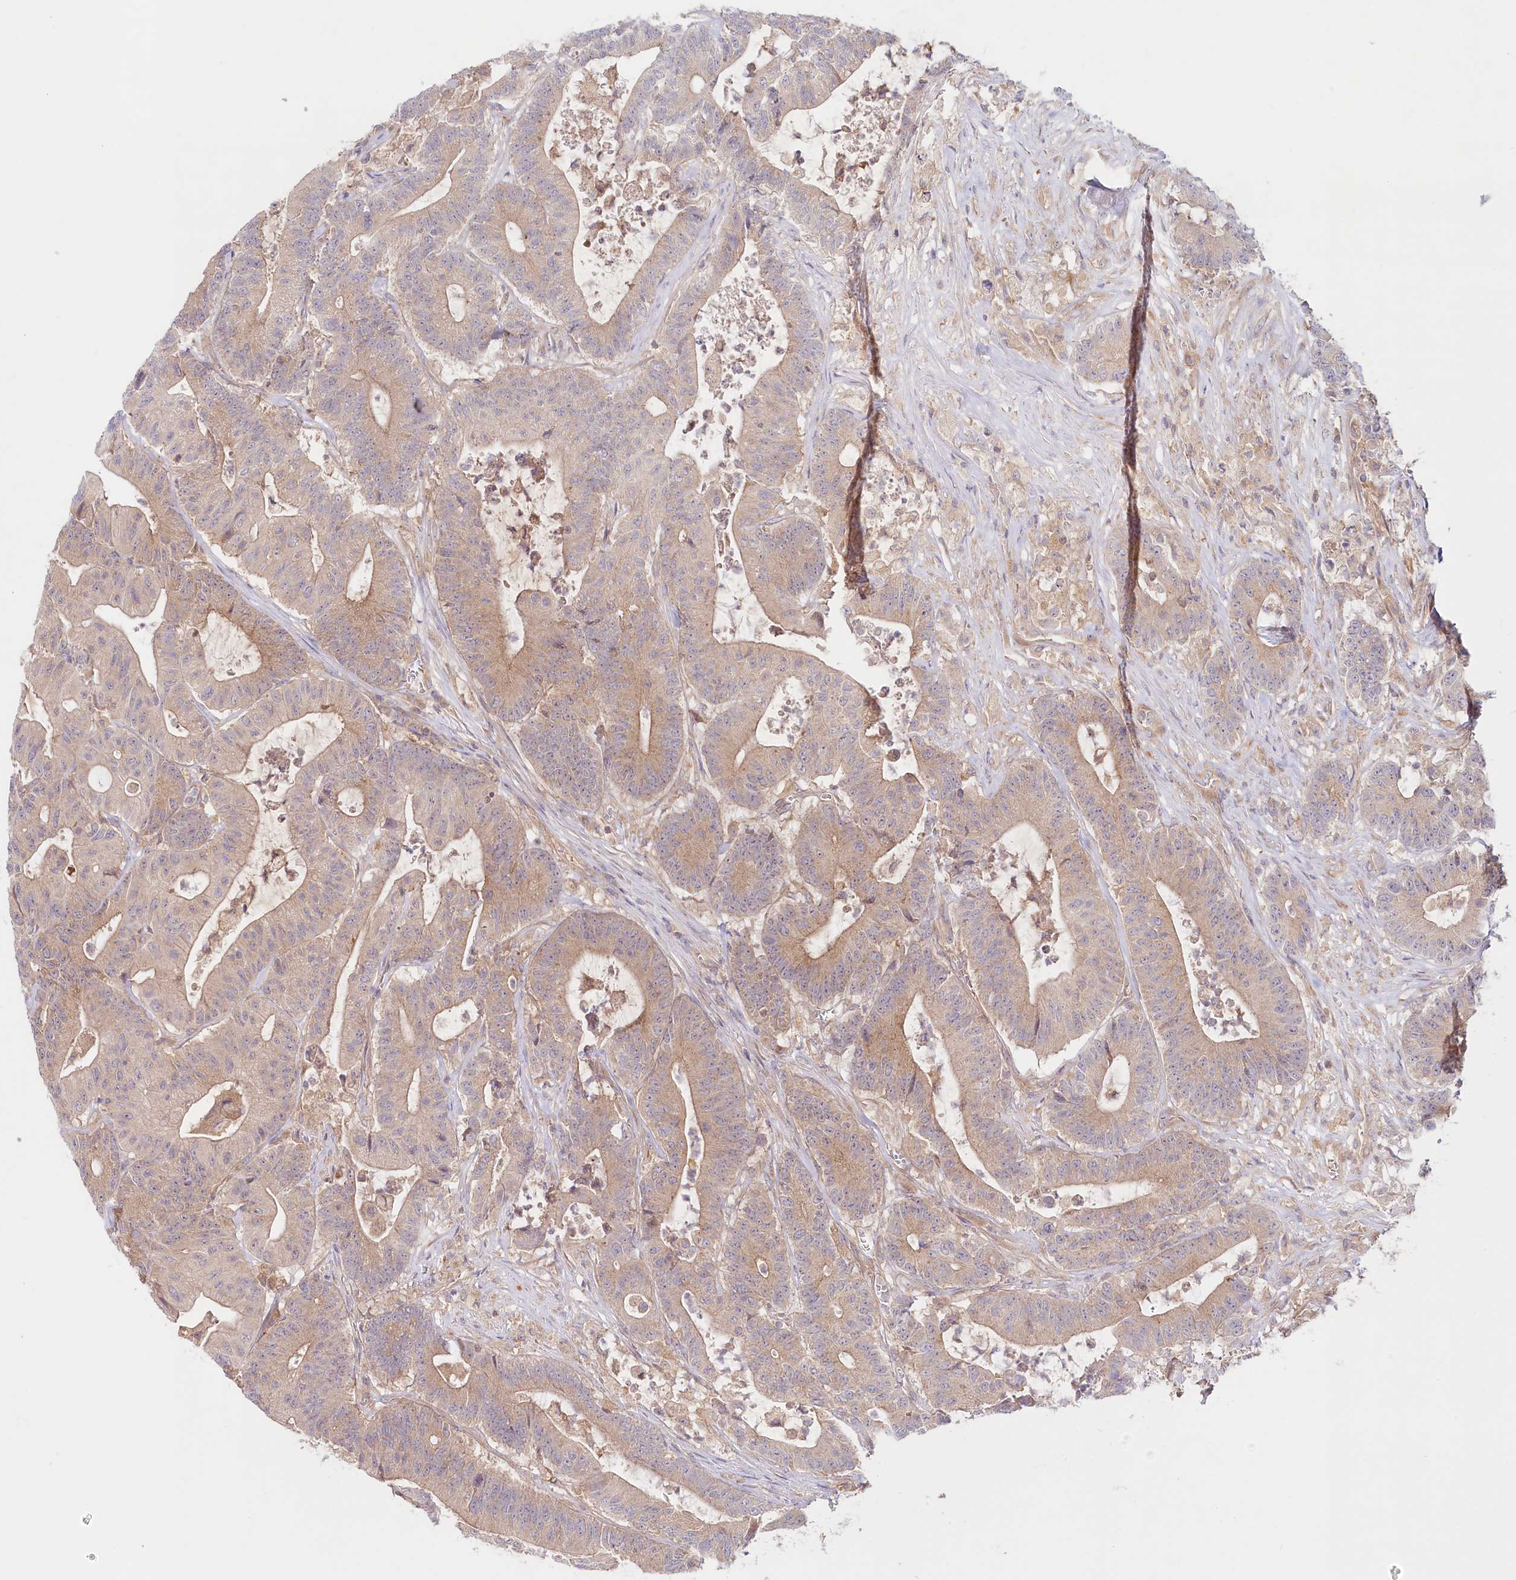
{"staining": {"intensity": "moderate", "quantity": ">75%", "location": "cytoplasmic/membranous"}, "tissue": "colorectal cancer", "cell_type": "Tumor cells", "image_type": "cancer", "snomed": [{"axis": "morphology", "description": "Adenocarcinoma, NOS"}, {"axis": "topography", "description": "Colon"}], "caption": "A high-resolution image shows IHC staining of adenocarcinoma (colorectal), which exhibits moderate cytoplasmic/membranous positivity in about >75% of tumor cells.", "gene": "TNIP1", "patient": {"sex": "female", "age": 84}}